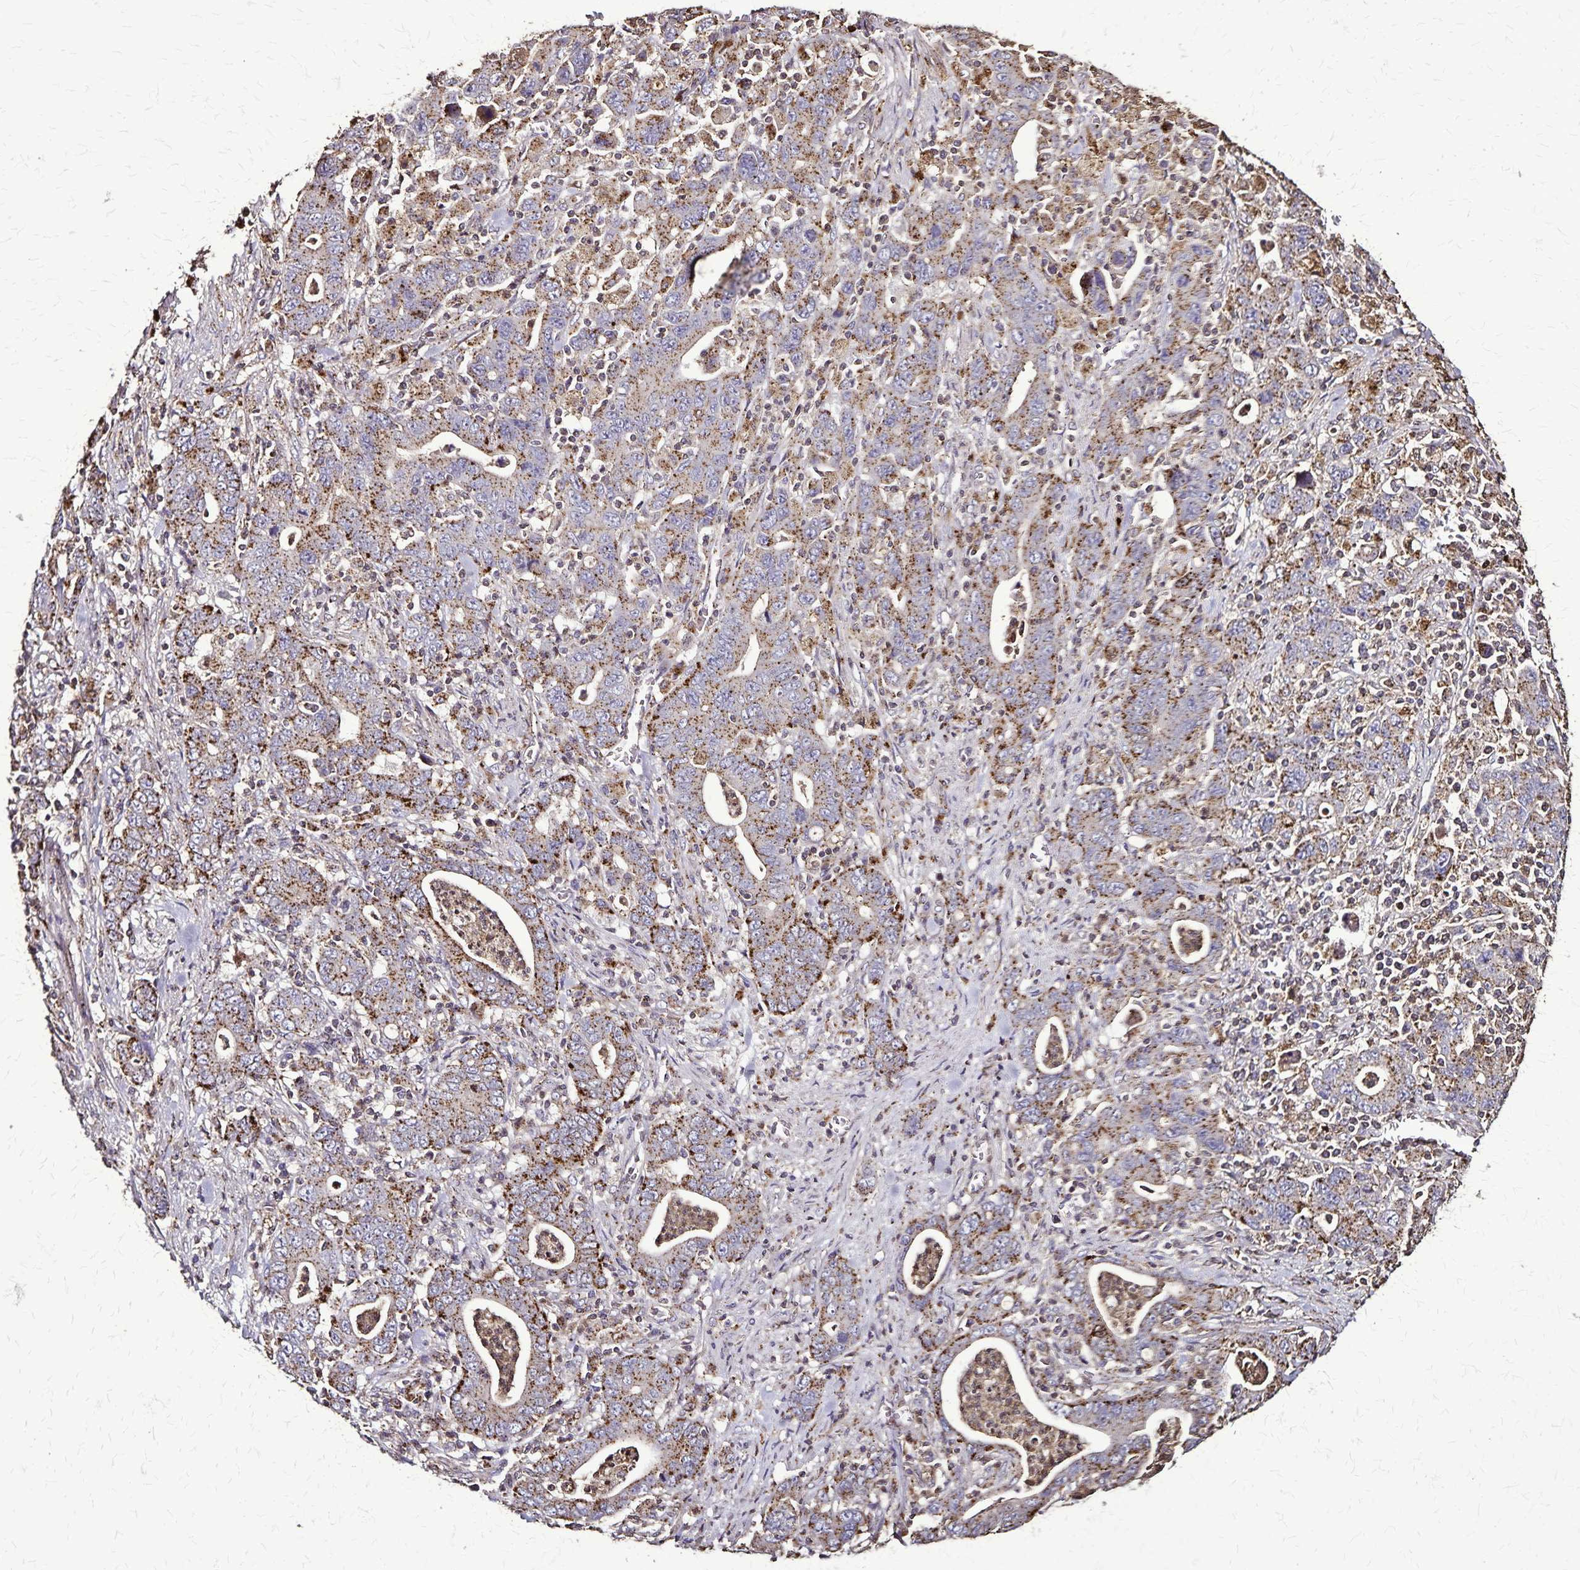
{"staining": {"intensity": "moderate", "quantity": ">75%", "location": "cytoplasmic/membranous"}, "tissue": "stomach cancer", "cell_type": "Tumor cells", "image_type": "cancer", "snomed": [{"axis": "morphology", "description": "Adenocarcinoma, NOS"}, {"axis": "topography", "description": "Stomach, upper"}], "caption": "This image exhibits stomach adenocarcinoma stained with immunohistochemistry (IHC) to label a protein in brown. The cytoplasmic/membranous of tumor cells show moderate positivity for the protein. Nuclei are counter-stained blue.", "gene": "CHMP1B", "patient": {"sex": "male", "age": 69}}